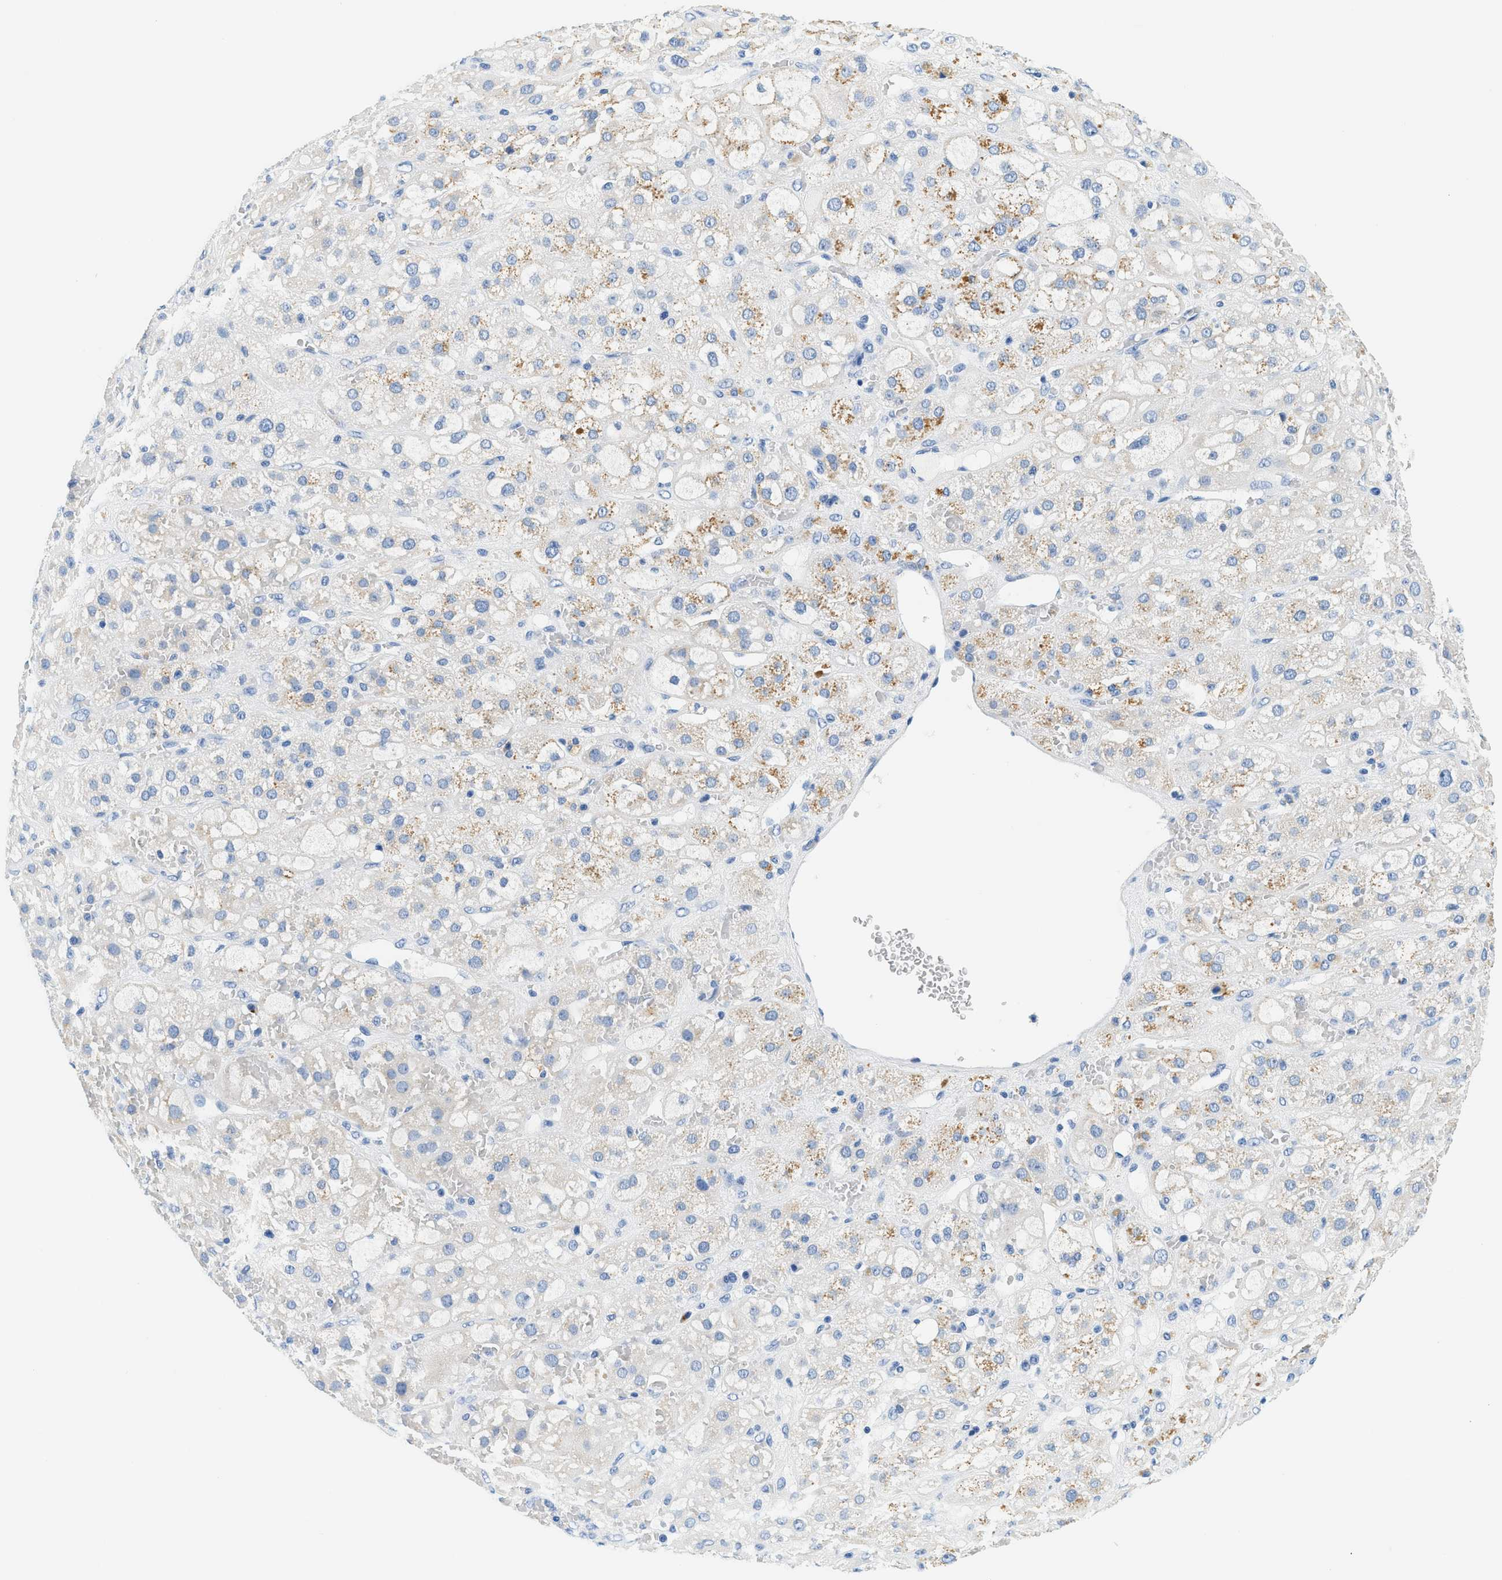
{"staining": {"intensity": "moderate", "quantity": "<25%", "location": "cytoplasmic/membranous"}, "tissue": "adrenal gland", "cell_type": "Glandular cells", "image_type": "normal", "snomed": [{"axis": "morphology", "description": "Normal tissue, NOS"}, {"axis": "topography", "description": "Adrenal gland"}], "caption": "The image shows immunohistochemical staining of benign adrenal gland. There is moderate cytoplasmic/membranous positivity is appreciated in about <25% of glandular cells. (DAB IHC, brown staining for protein, blue staining for nuclei).", "gene": "STXBP2", "patient": {"sex": "female", "age": 47}}